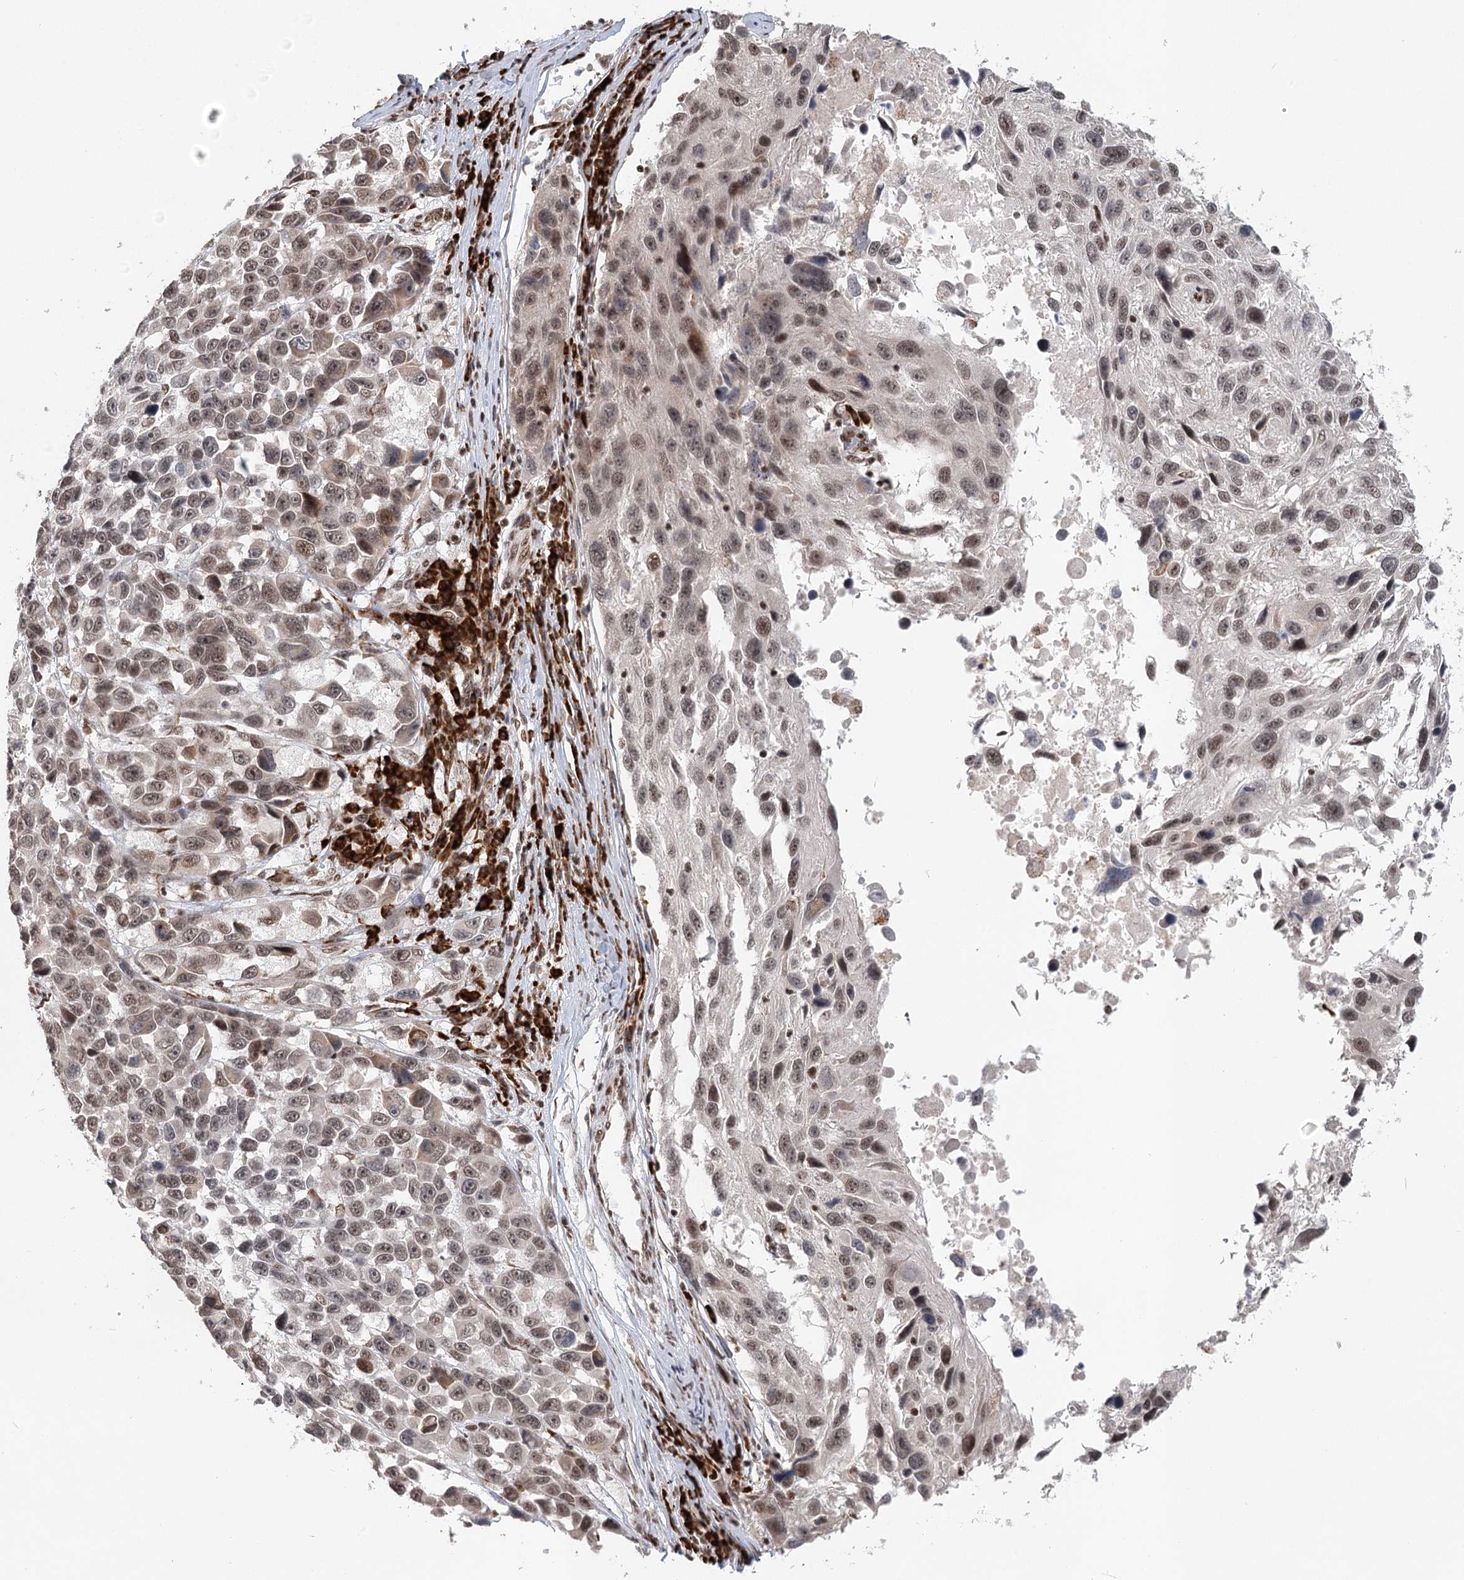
{"staining": {"intensity": "weak", "quantity": ">75%", "location": "nuclear"}, "tissue": "melanoma", "cell_type": "Tumor cells", "image_type": "cancer", "snomed": [{"axis": "morphology", "description": "Malignant melanoma, NOS"}, {"axis": "topography", "description": "Skin"}], "caption": "Immunohistochemical staining of human melanoma exhibits weak nuclear protein positivity in about >75% of tumor cells. The staining was performed using DAB (3,3'-diaminobenzidine) to visualize the protein expression in brown, while the nuclei were stained in blue with hematoxylin (Magnification: 20x).", "gene": "BNIP5", "patient": {"sex": "male", "age": 53}}